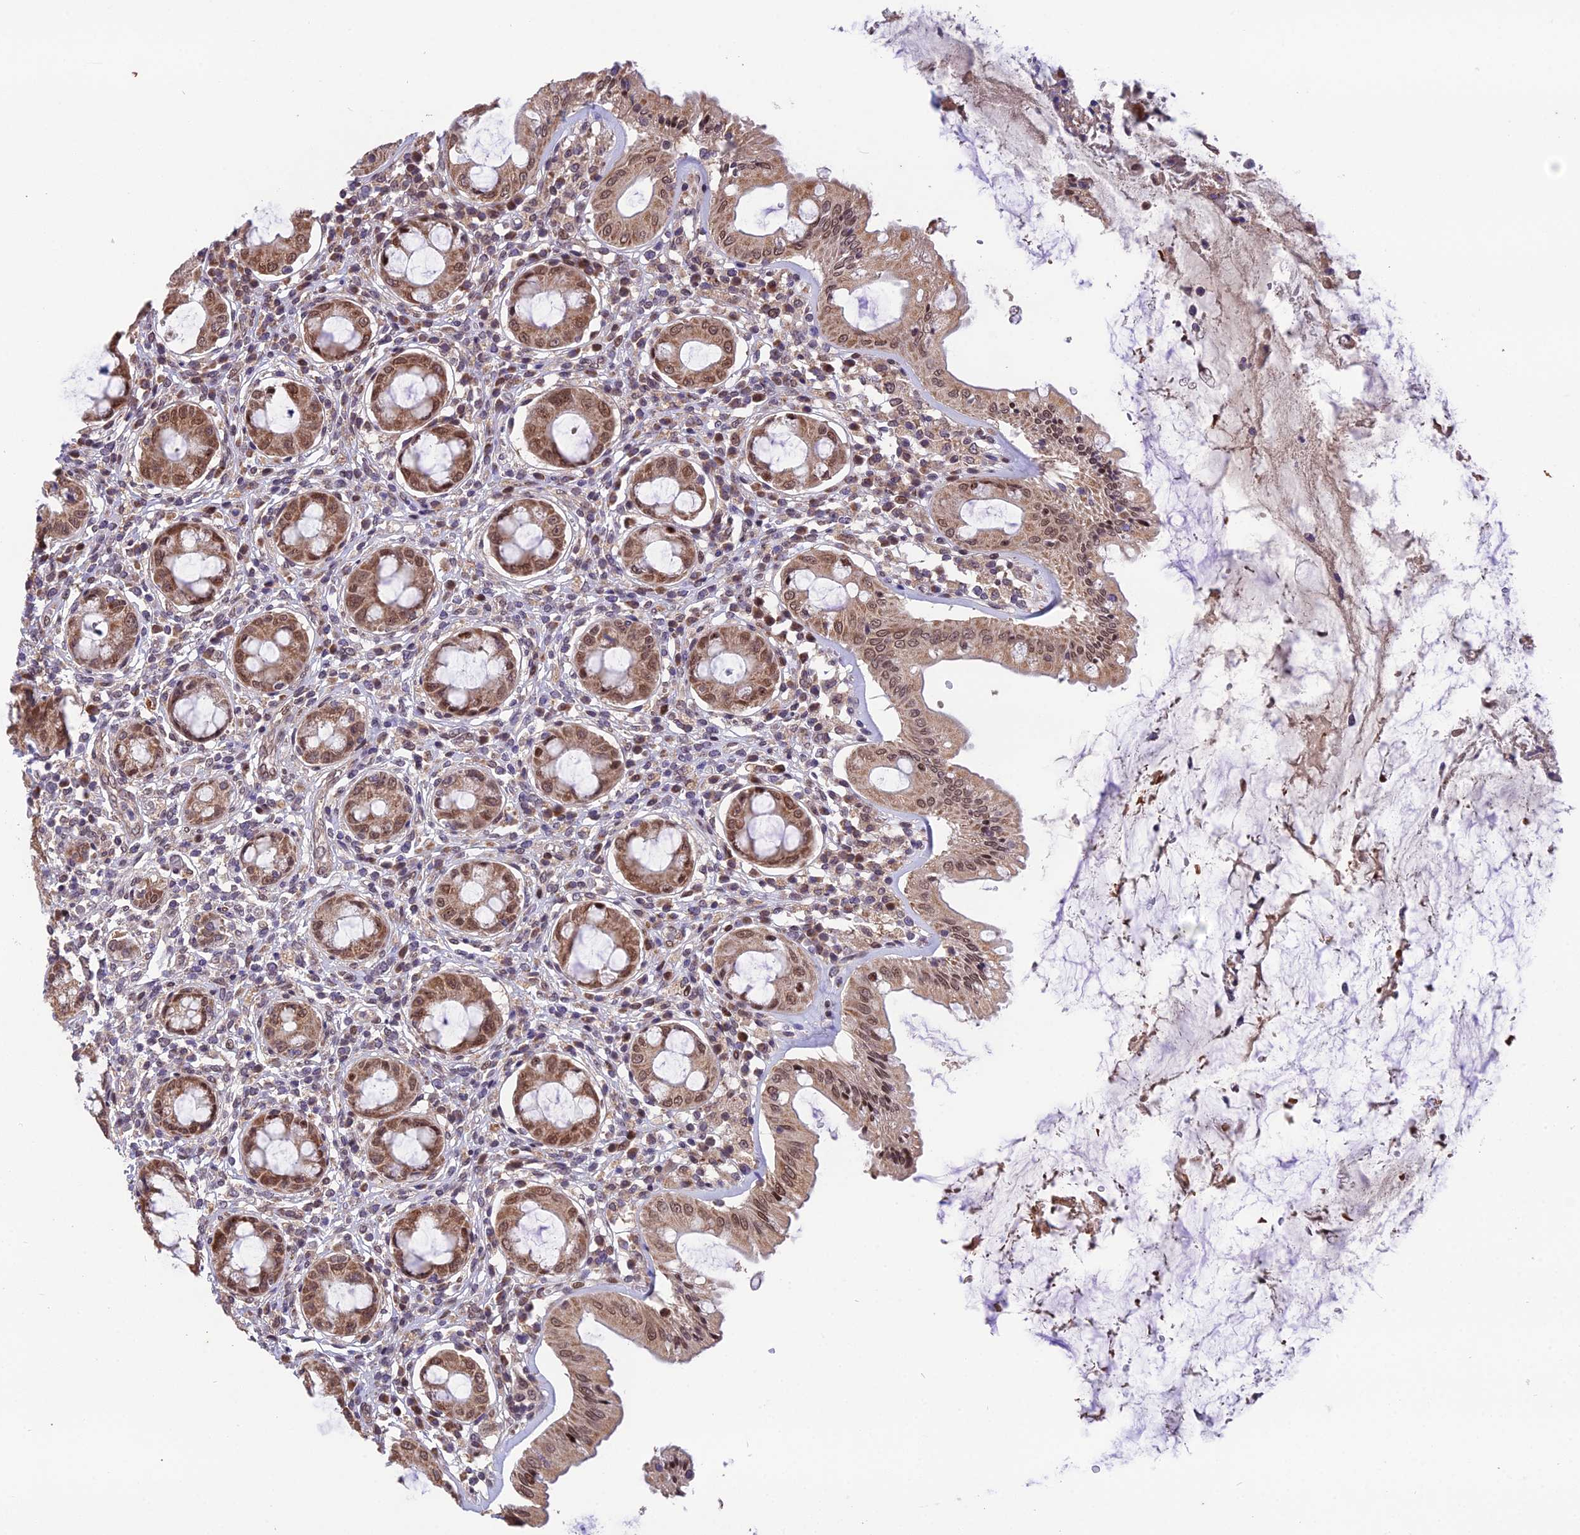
{"staining": {"intensity": "moderate", "quantity": ">75%", "location": "cytoplasmic/membranous,nuclear"}, "tissue": "rectum", "cell_type": "Glandular cells", "image_type": "normal", "snomed": [{"axis": "morphology", "description": "Normal tissue, NOS"}, {"axis": "topography", "description": "Rectum"}], "caption": "Rectum stained for a protein shows moderate cytoplasmic/membranous,nuclear positivity in glandular cells.", "gene": "CYP2R1", "patient": {"sex": "female", "age": 57}}